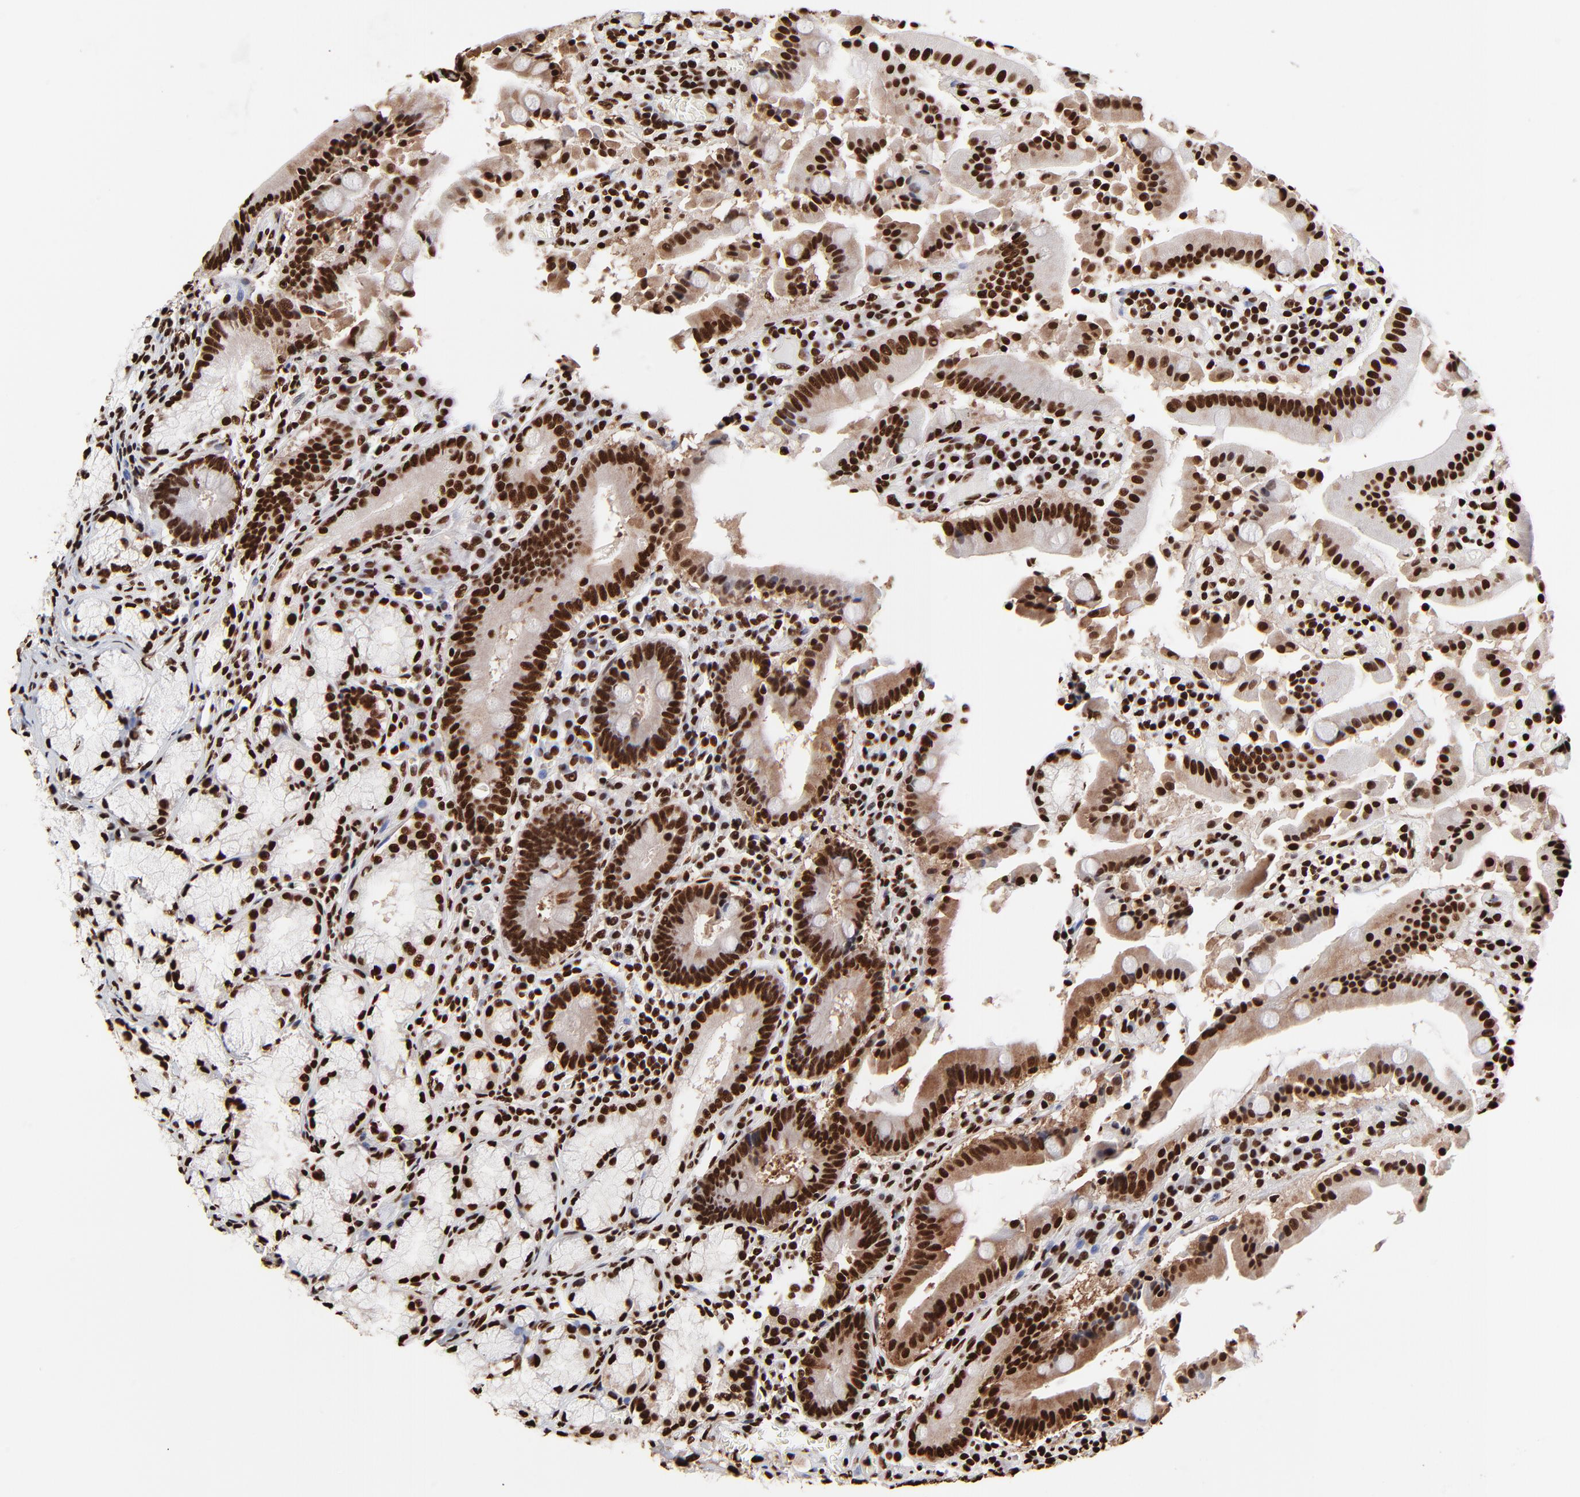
{"staining": {"intensity": "strong", "quantity": ">75%", "location": "nuclear"}, "tissue": "stomach", "cell_type": "Glandular cells", "image_type": "normal", "snomed": [{"axis": "morphology", "description": "Normal tissue, NOS"}, {"axis": "topography", "description": "Stomach, lower"}], "caption": "A high-resolution histopathology image shows immunohistochemistry staining of benign stomach, which reveals strong nuclear expression in about >75% of glandular cells. The protein is shown in brown color, while the nuclei are stained blue.", "gene": "ZNF544", "patient": {"sex": "male", "age": 56}}